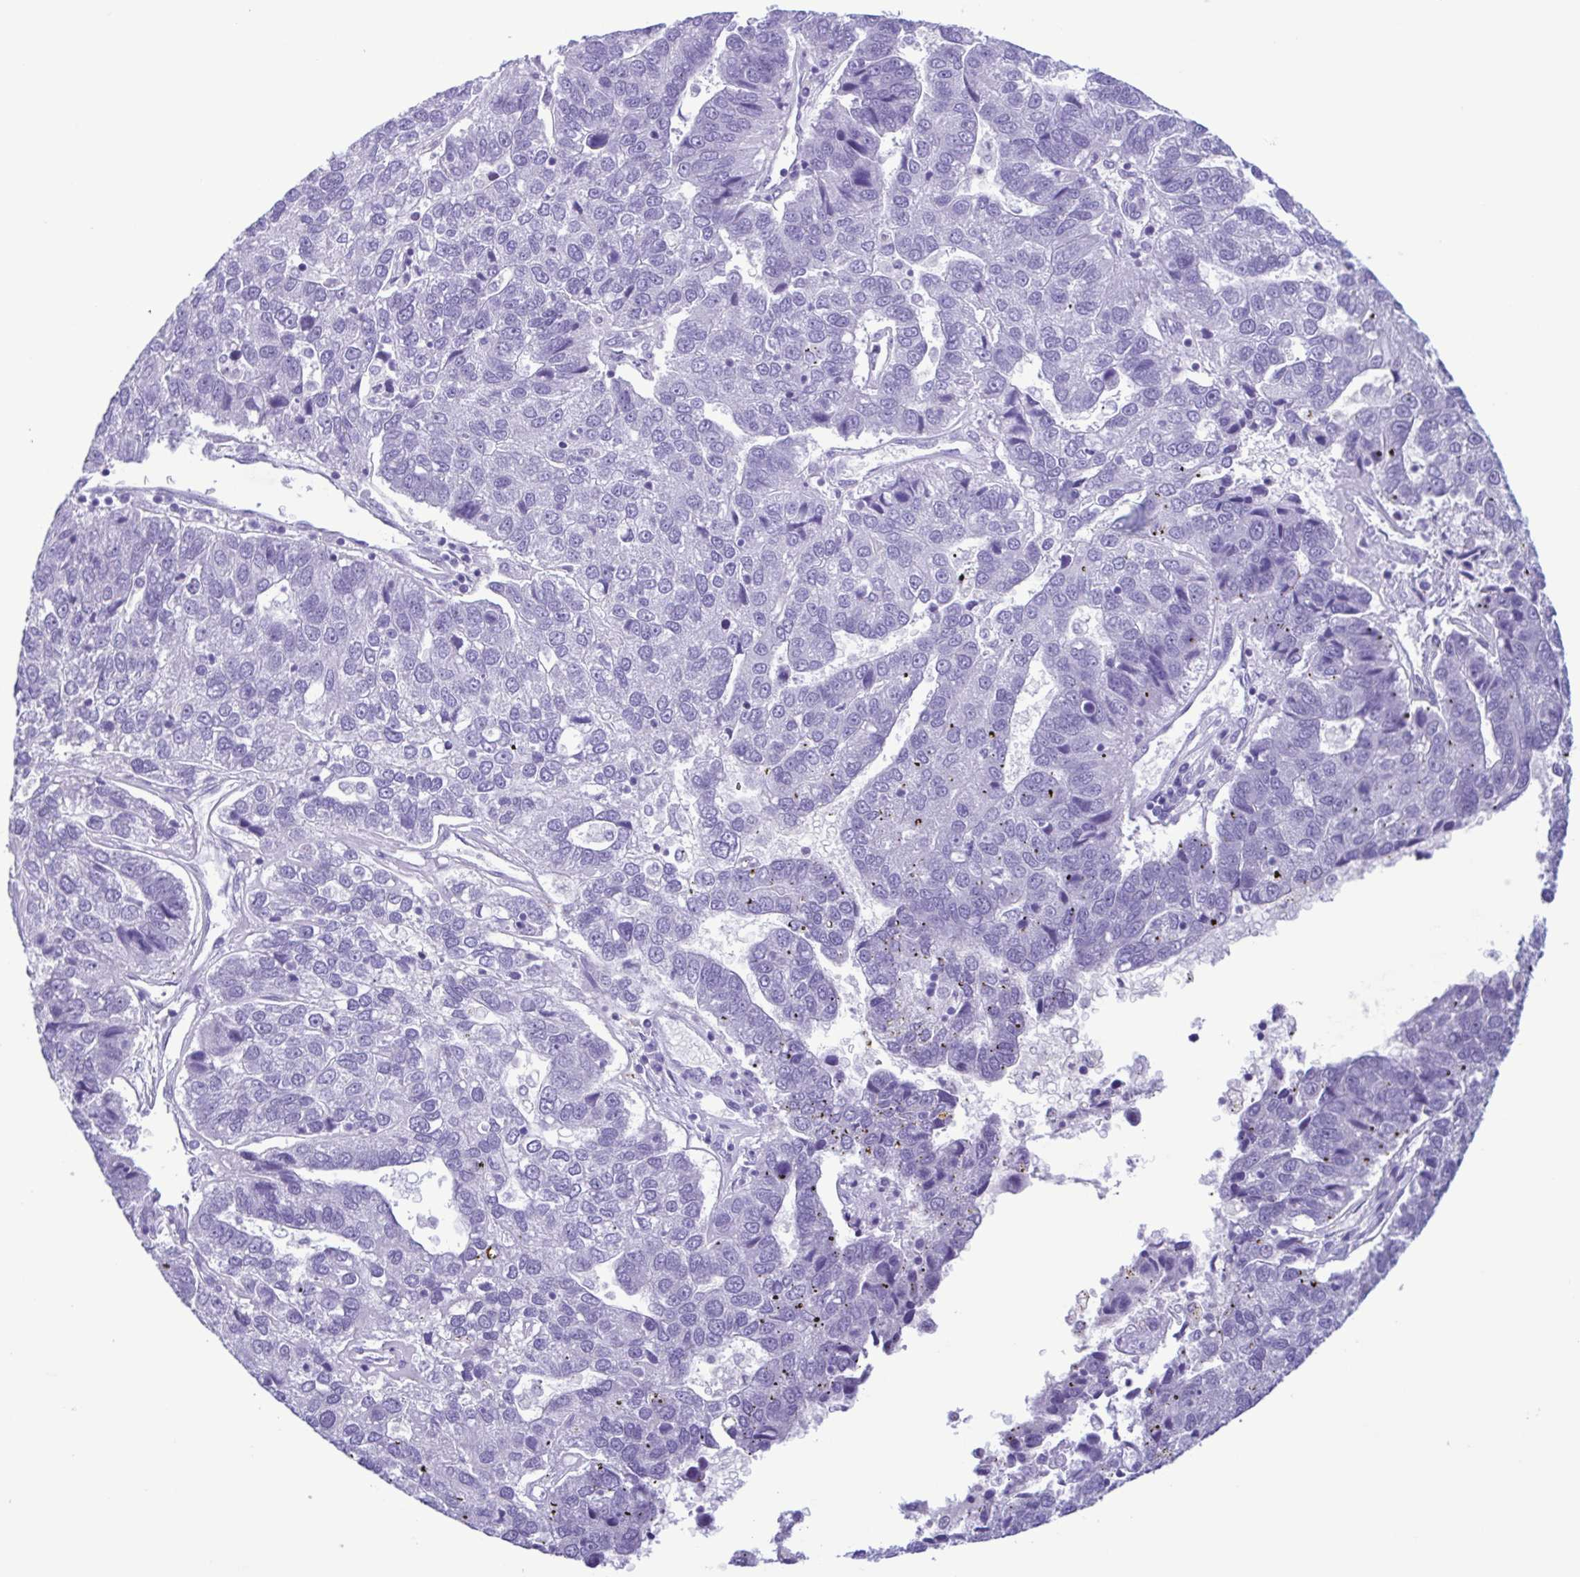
{"staining": {"intensity": "negative", "quantity": "none", "location": "none"}, "tissue": "pancreatic cancer", "cell_type": "Tumor cells", "image_type": "cancer", "snomed": [{"axis": "morphology", "description": "Adenocarcinoma, NOS"}, {"axis": "topography", "description": "Pancreas"}], "caption": "Tumor cells are negative for protein expression in human adenocarcinoma (pancreatic).", "gene": "SPATA16", "patient": {"sex": "female", "age": 61}}